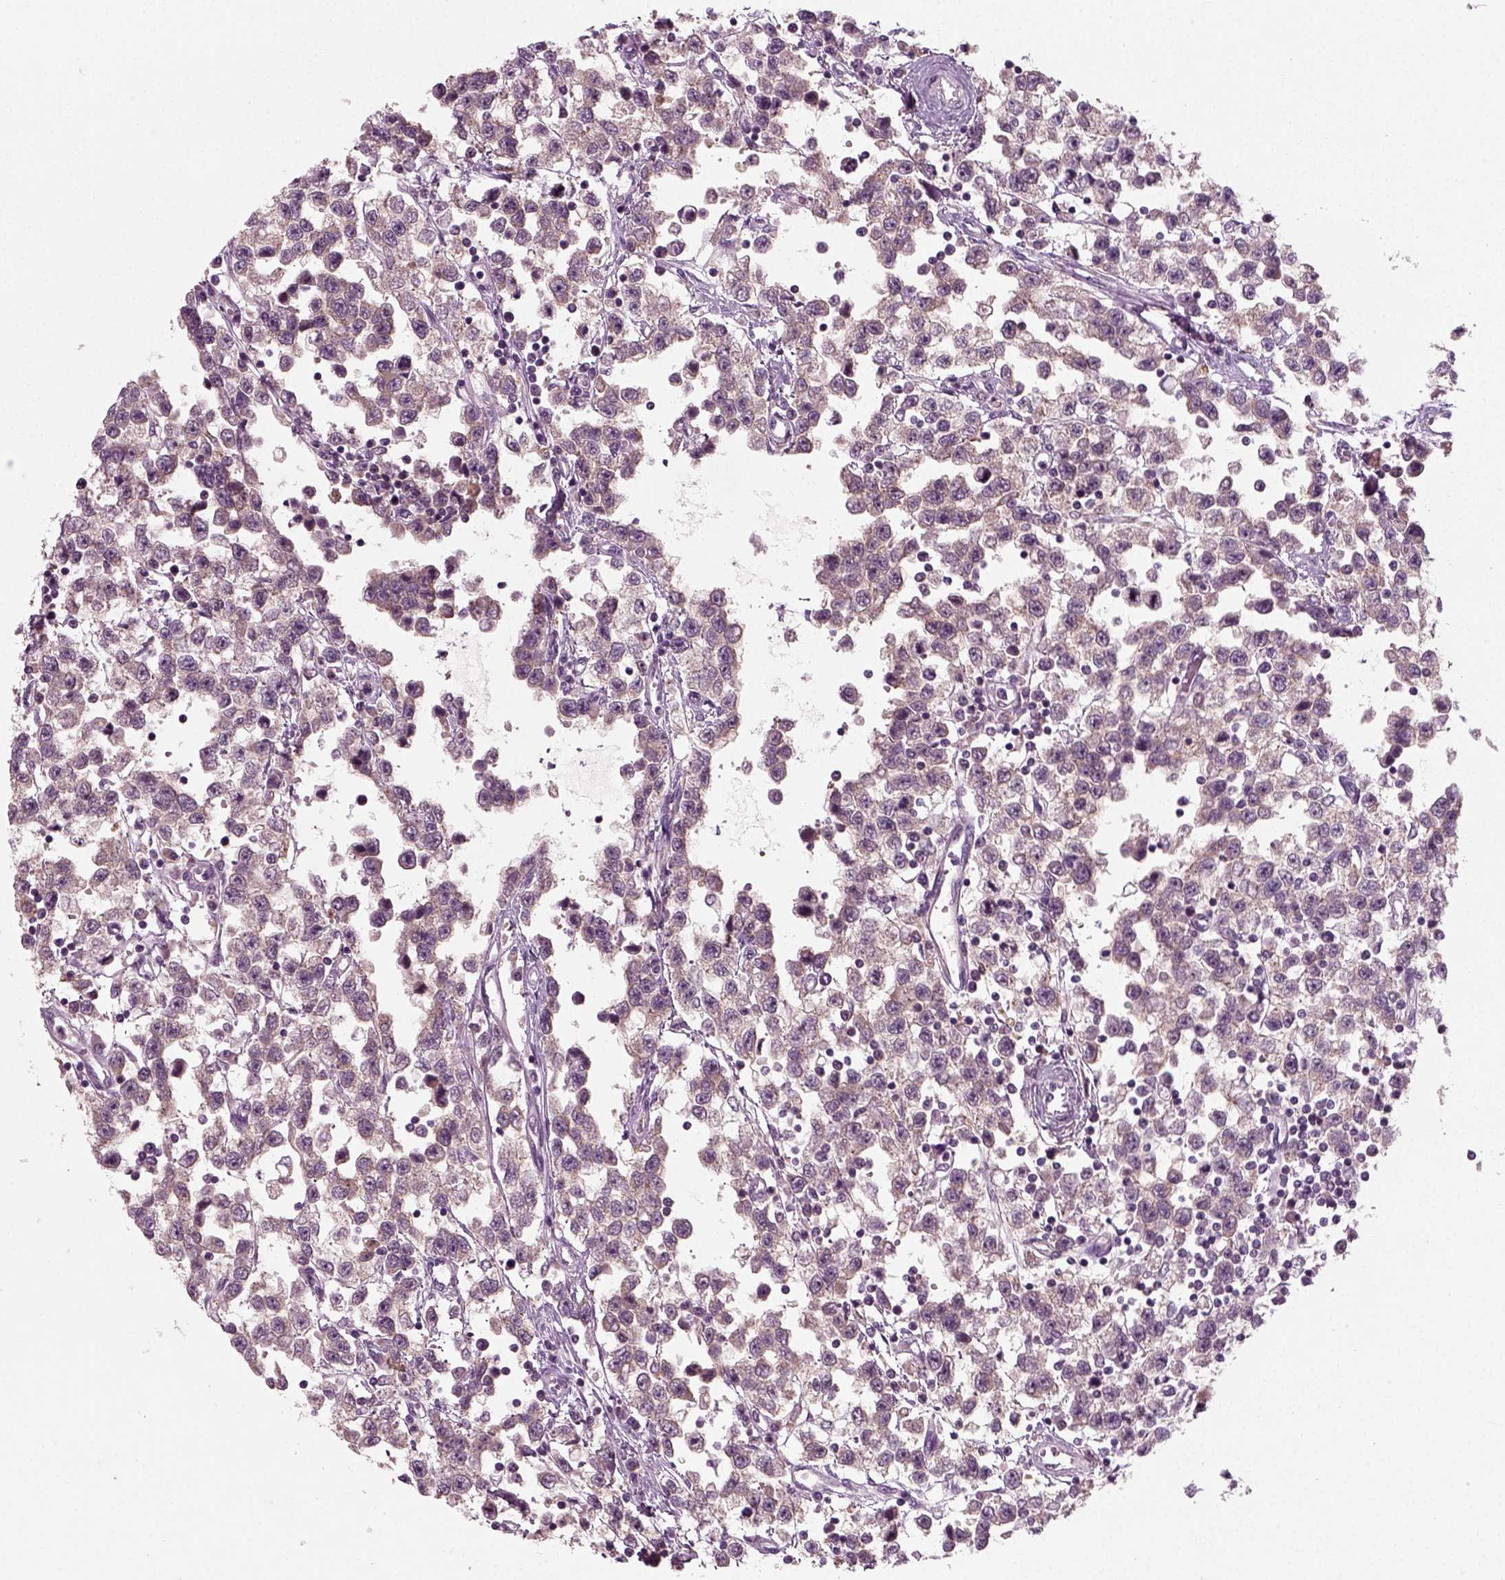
{"staining": {"intensity": "moderate", "quantity": "<25%", "location": "cytoplasmic/membranous"}, "tissue": "testis cancer", "cell_type": "Tumor cells", "image_type": "cancer", "snomed": [{"axis": "morphology", "description": "Seminoma, NOS"}, {"axis": "topography", "description": "Testis"}], "caption": "Immunohistochemical staining of human testis cancer shows low levels of moderate cytoplasmic/membranous positivity in about <25% of tumor cells.", "gene": "RND2", "patient": {"sex": "male", "age": 34}}